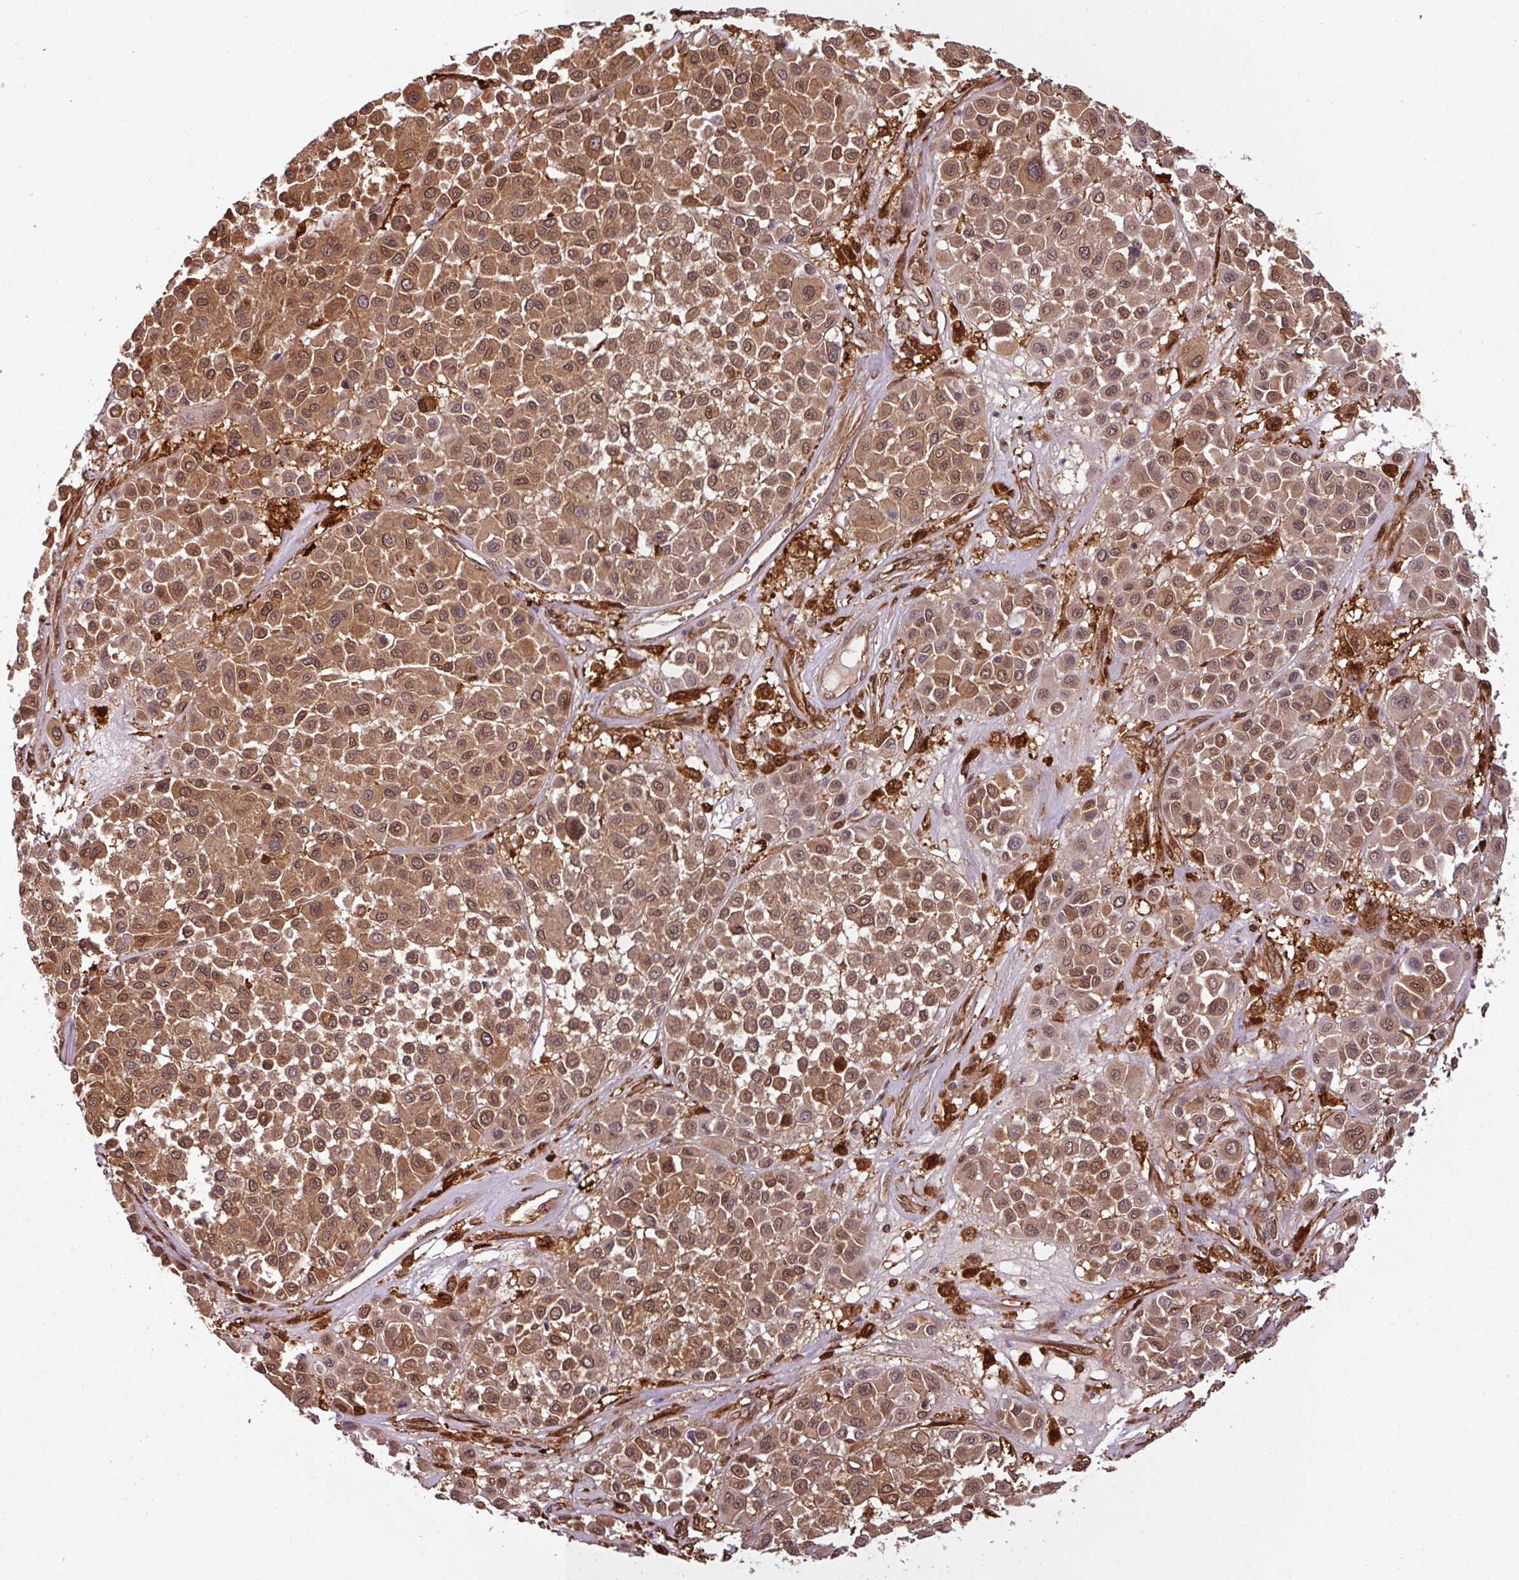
{"staining": {"intensity": "moderate", "quantity": ">75%", "location": "cytoplasmic/membranous,nuclear"}, "tissue": "melanoma", "cell_type": "Tumor cells", "image_type": "cancer", "snomed": [{"axis": "morphology", "description": "Malignant melanoma, Metastatic site"}, {"axis": "topography", "description": "Soft tissue"}], "caption": "Immunohistochemical staining of human malignant melanoma (metastatic site) exhibits medium levels of moderate cytoplasmic/membranous and nuclear protein expression in approximately >75% of tumor cells.", "gene": "KCTD11", "patient": {"sex": "male", "age": 41}}